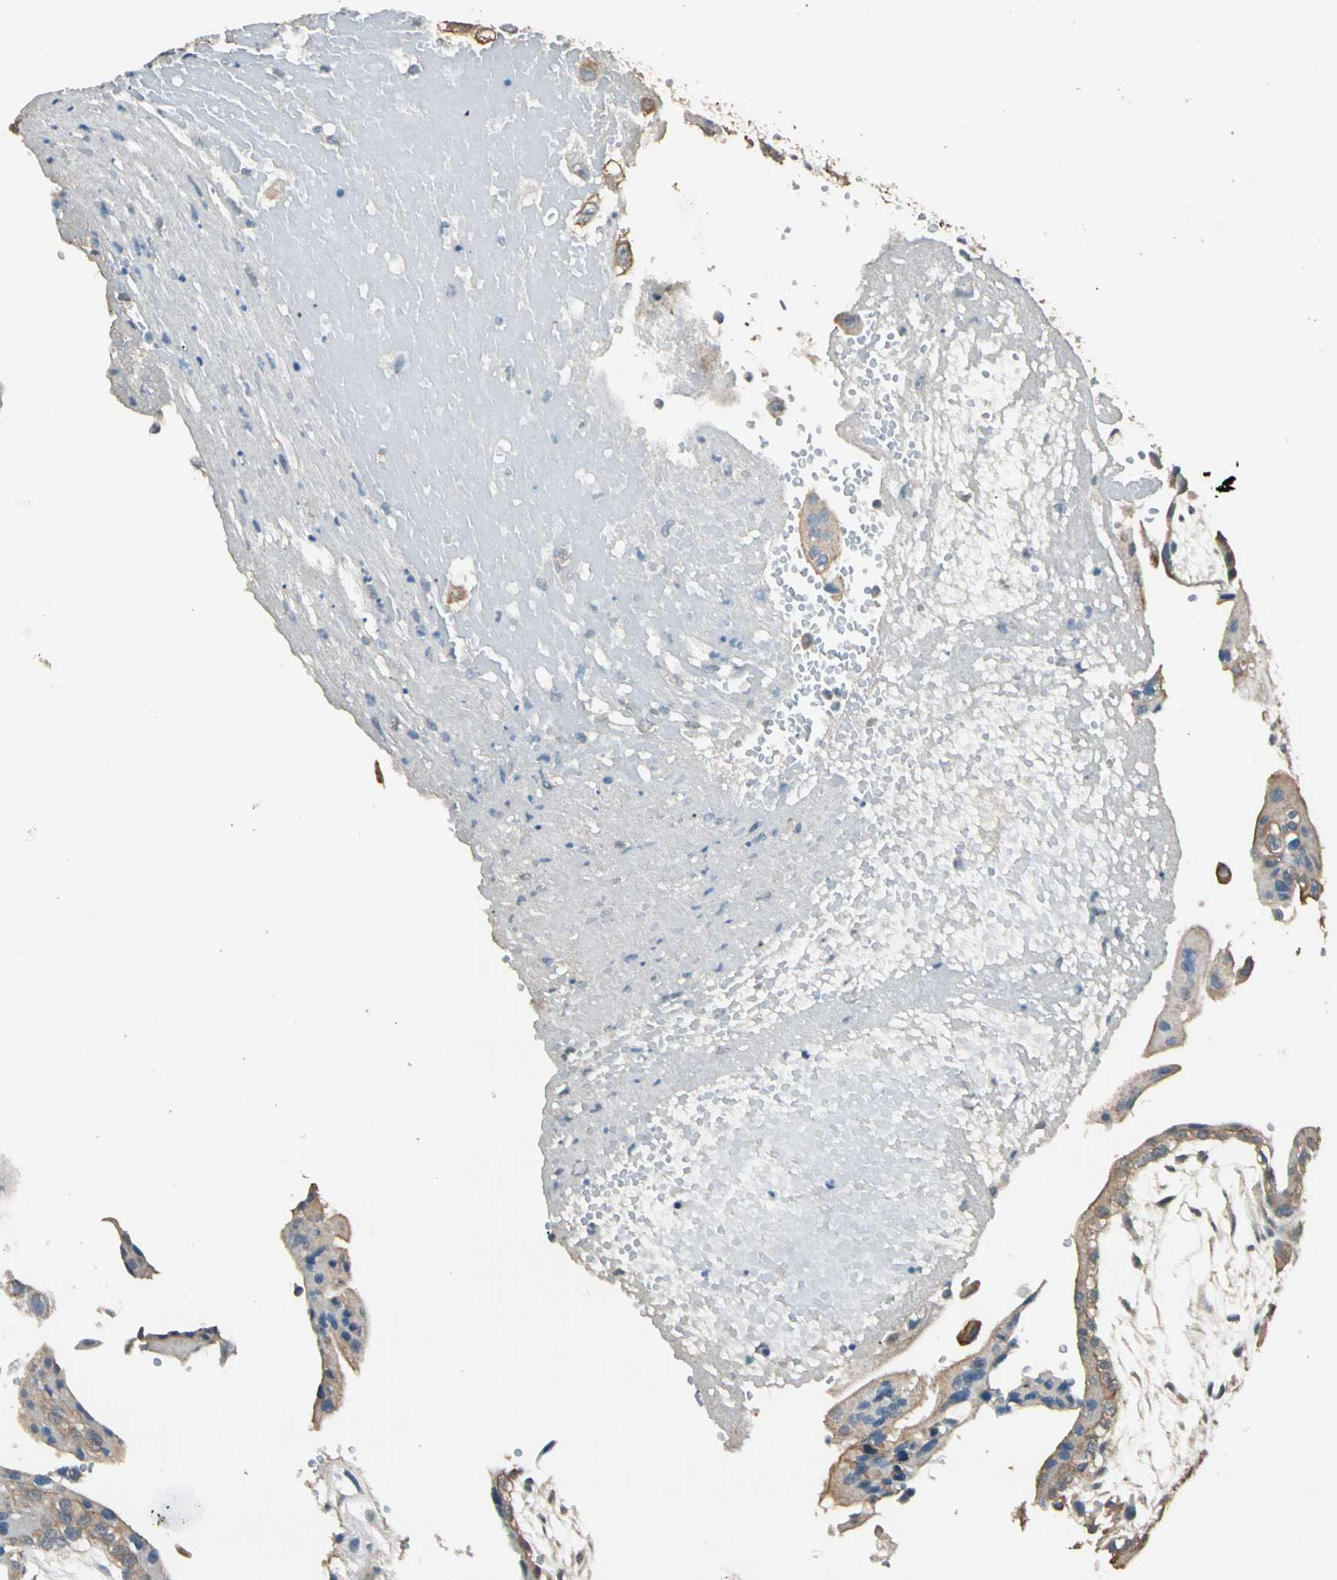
{"staining": {"intensity": "moderate", "quantity": "25%-75%", "location": "cytoplasmic/membranous"}, "tissue": "placenta", "cell_type": "Trophoblastic cells", "image_type": "normal", "snomed": [{"axis": "morphology", "description": "Normal tissue, NOS"}, {"axis": "topography", "description": "Placenta"}], "caption": "High-magnification brightfield microscopy of normal placenta stained with DAB (brown) and counterstained with hematoxylin (blue). trophoblastic cells exhibit moderate cytoplasmic/membranous staining is appreciated in approximately25%-75% of cells. (brown staining indicates protein expression, while blue staining denotes nuclei).", "gene": "MAP3K7", "patient": {"sex": "female", "age": 34}}